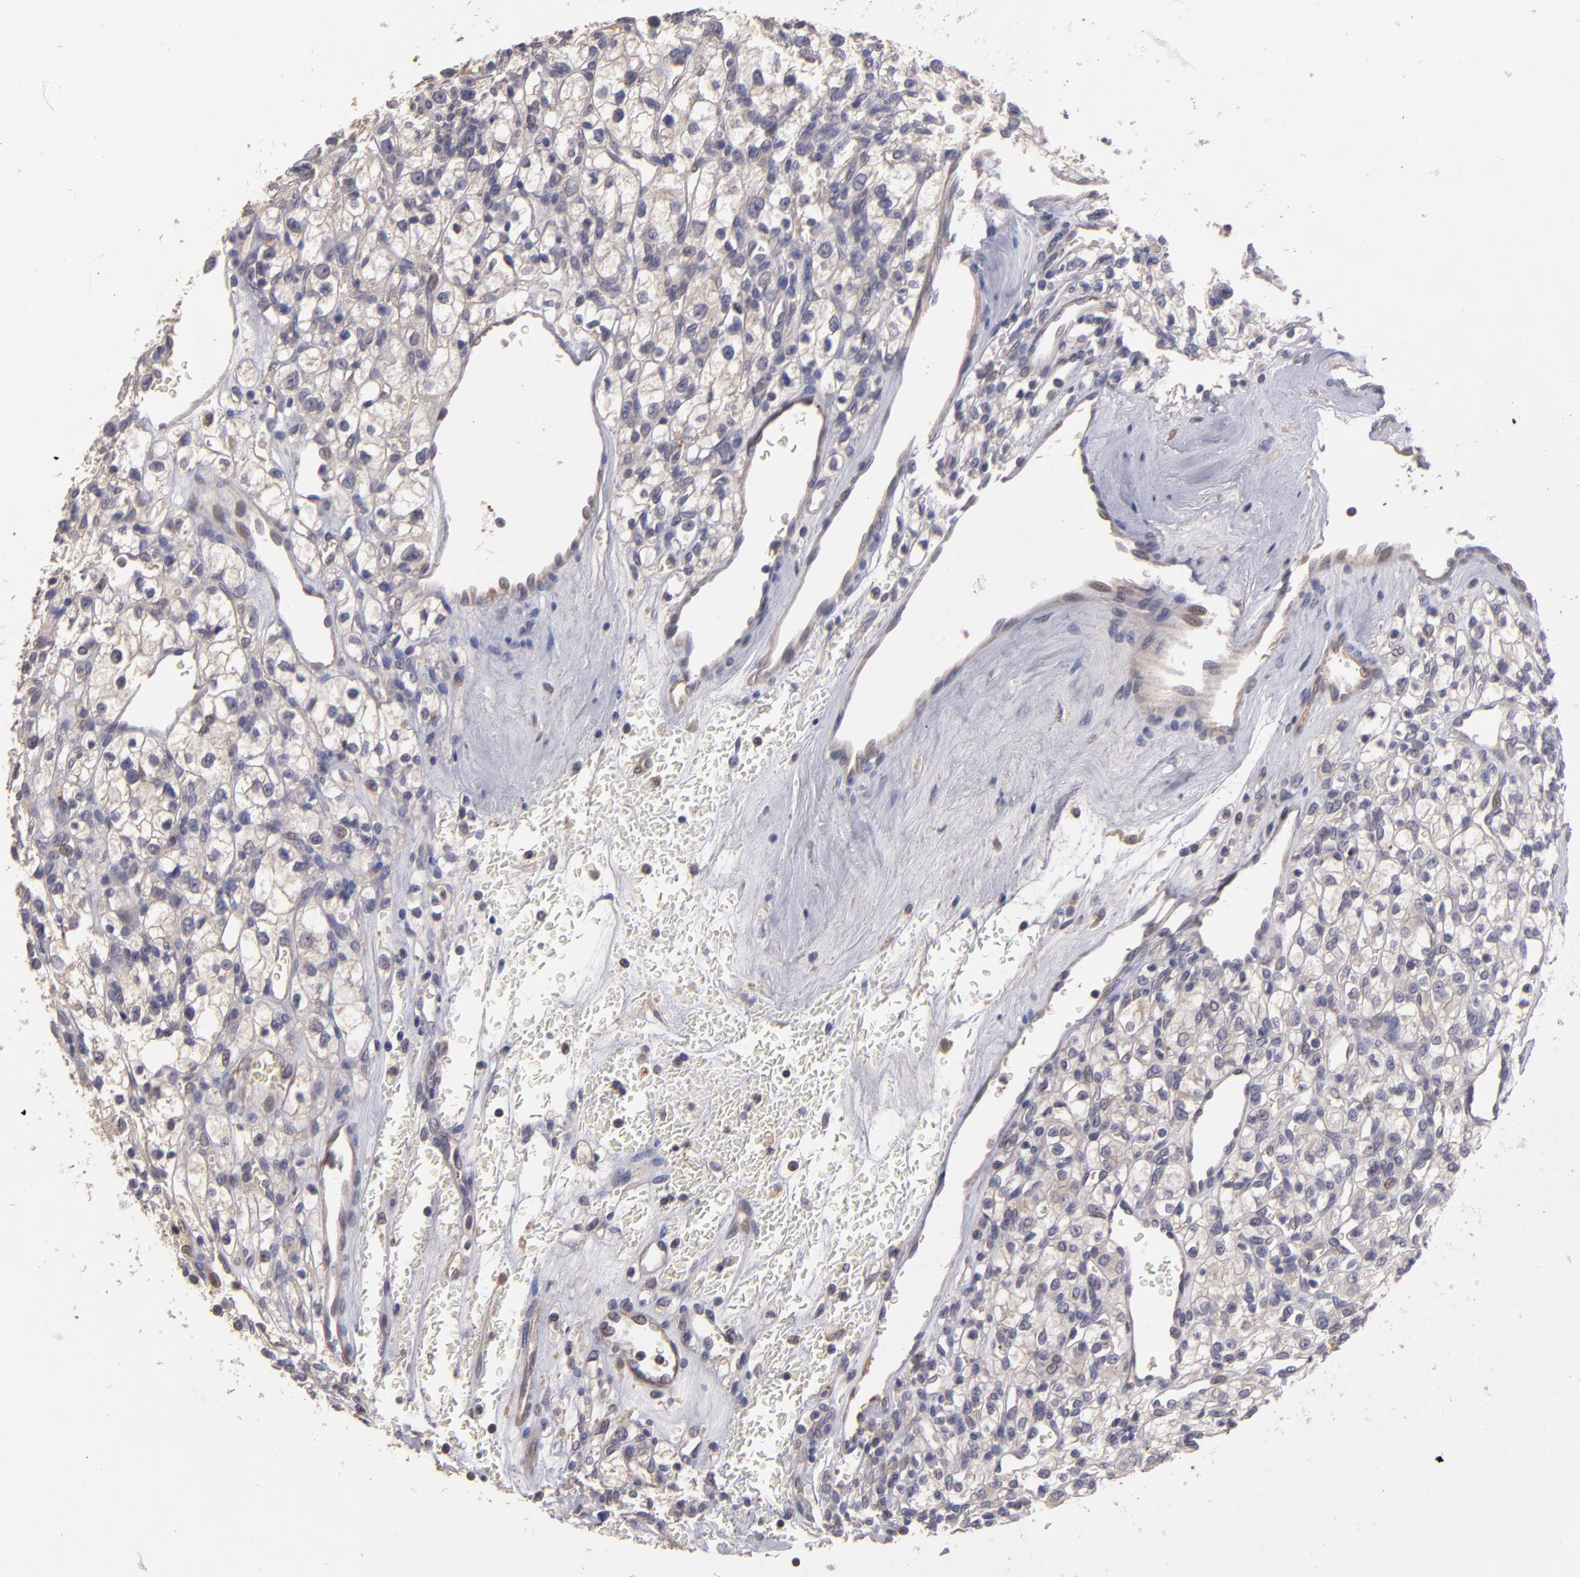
{"staining": {"intensity": "negative", "quantity": "none", "location": "none"}, "tissue": "renal cancer", "cell_type": "Tumor cells", "image_type": "cancer", "snomed": [{"axis": "morphology", "description": "Adenocarcinoma, NOS"}, {"axis": "topography", "description": "Kidney"}], "caption": "Micrograph shows no protein positivity in tumor cells of adenocarcinoma (renal) tissue. (DAB immunohistochemistry visualized using brightfield microscopy, high magnification).", "gene": "GNAZ", "patient": {"sex": "female", "age": 62}}